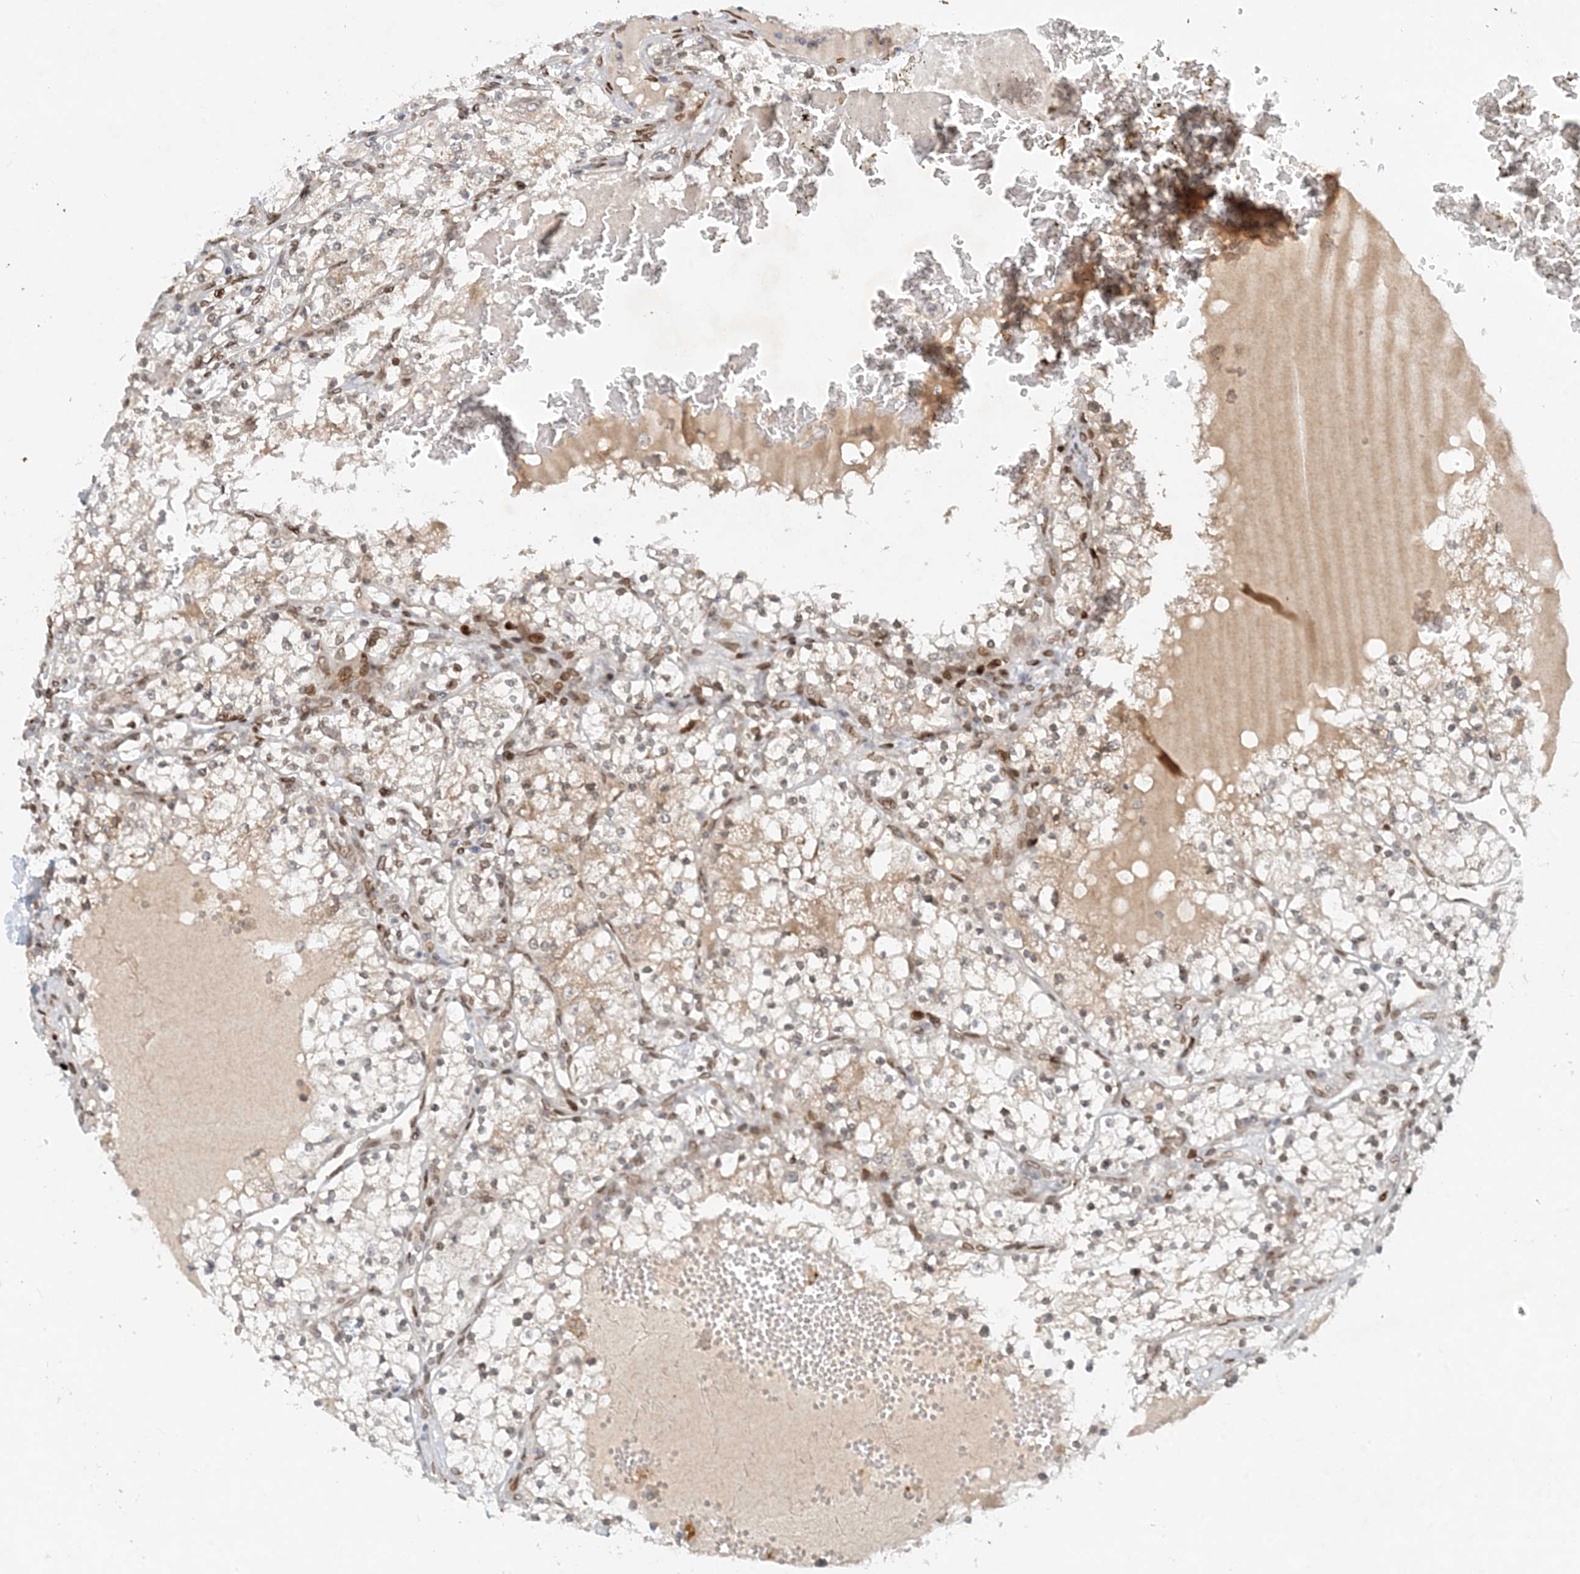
{"staining": {"intensity": "weak", "quantity": "<25%", "location": "cytoplasmic/membranous"}, "tissue": "renal cancer", "cell_type": "Tumor cells", "image_type": "cancer", "snomed": [{"axis": "morphology", "description": "Normal tissue, NOS"}, {"axis": "morphology", "description": "Adenocarcinoma, NOS"}, {"axis": "topography", "description": "Kidney"}], "caption": "DAB (3,3'-diaminobenzidine) immunohistochemical staining of renal cancer (adenocarcinoma) demonstrates no significant staining in tumor cells. (DAB (3,3'-diaminobenzidine) immunohistochemistry visualized using brightfield microscopy, high magnification).", "gene": "SLC35A2", "patient": {"sex": "male", "age": 68}}